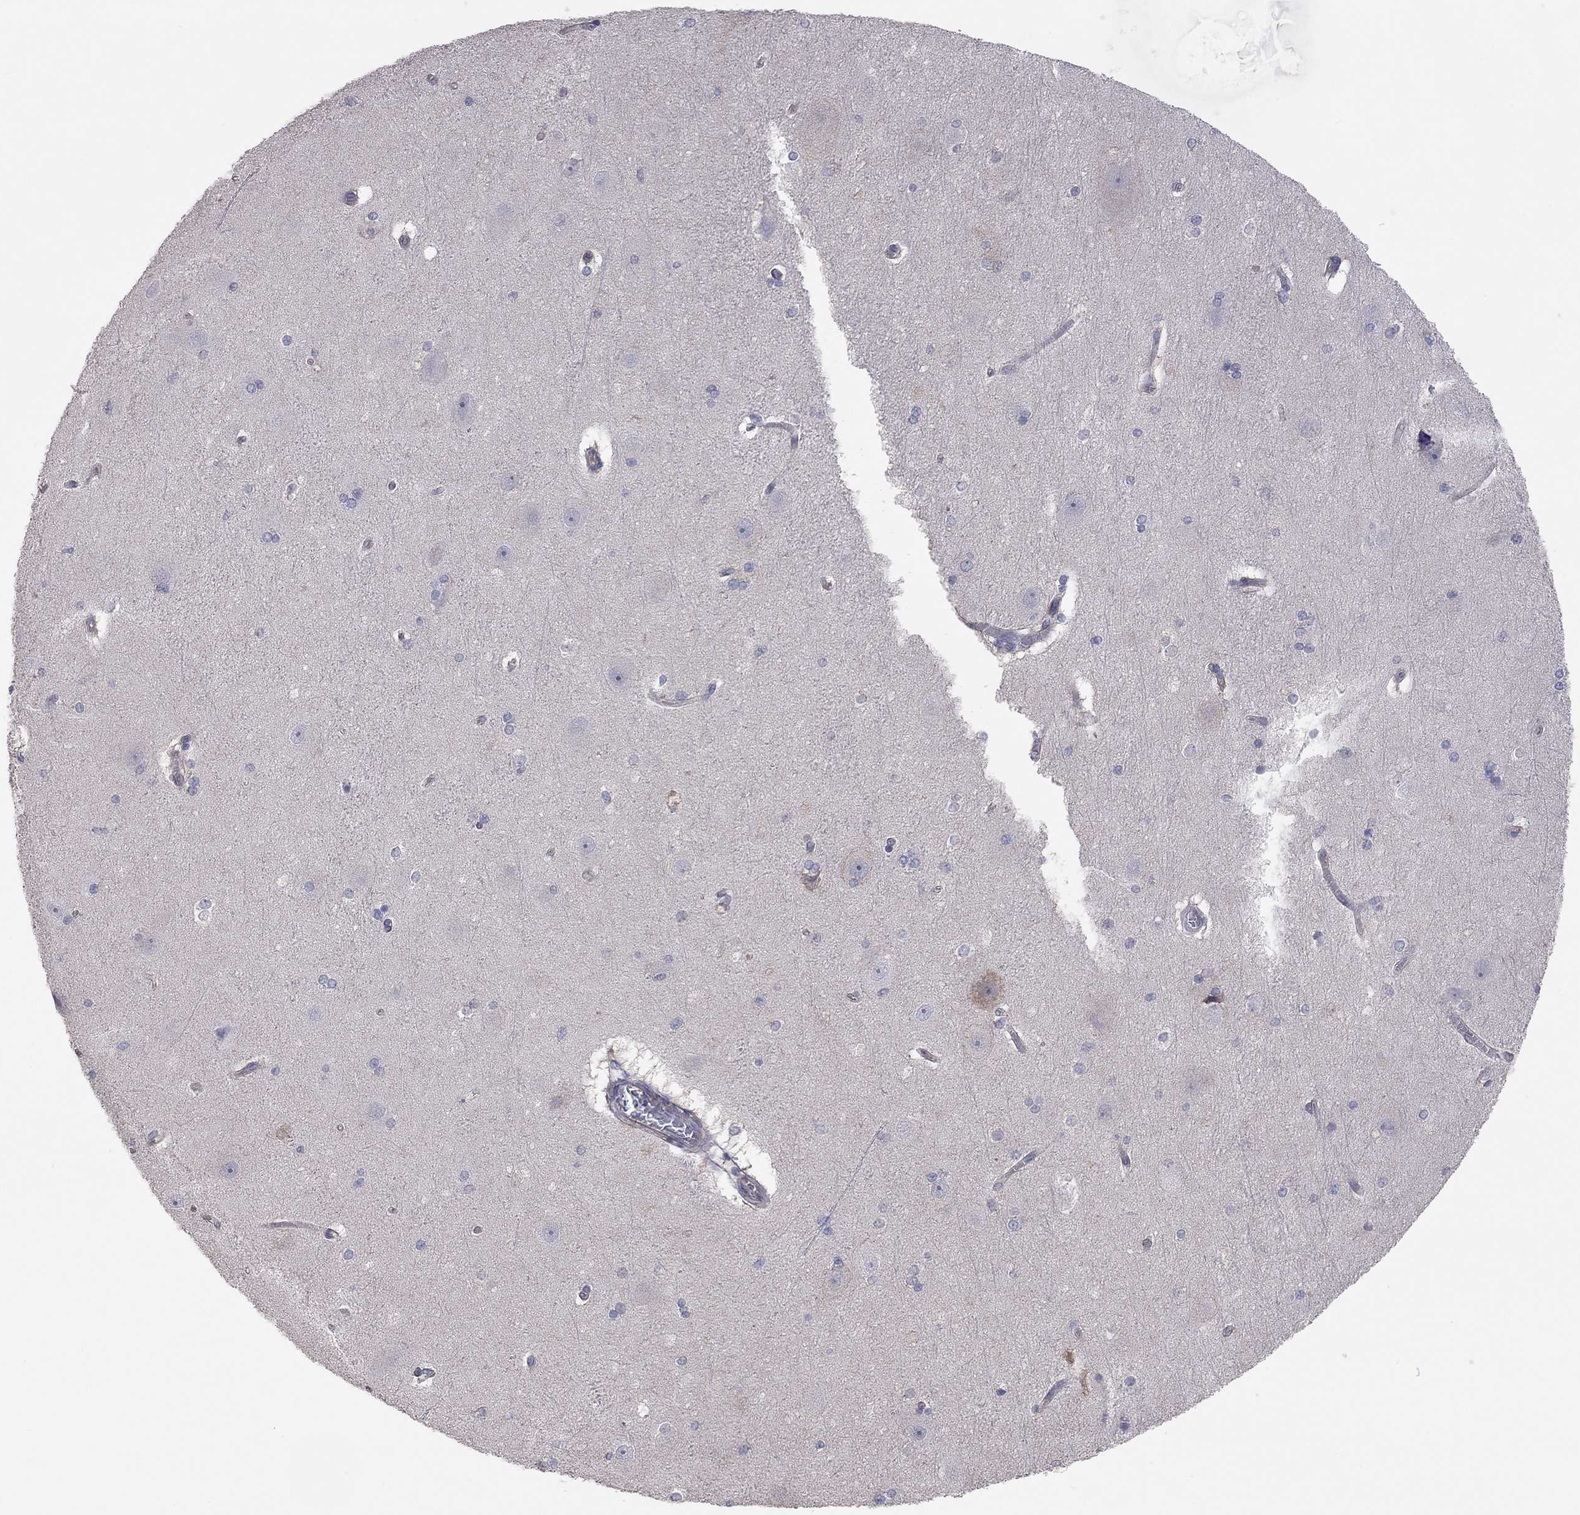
{"staining": {"intensity": "negative", "quantity": "none", "location": "none"}, "tissue": "hippocampus", "cell_type": "Glial cells", "image_type": "normal", "snomed": [{"axis": "morphology", "description": "Normal tissue, NOS"}, {"axis": "topography", "description": "Cerebral cortex"}, {"axis": "topography", "description": "Hippocampus"}], "caption": "An immunohistochemistry (IHC) photomicrograph of normal hippocampus is shown. There is no staining in glial cells of hippocampus.", "gene": "KCNB1", "patient": {"sex": "female", "age": 19}}